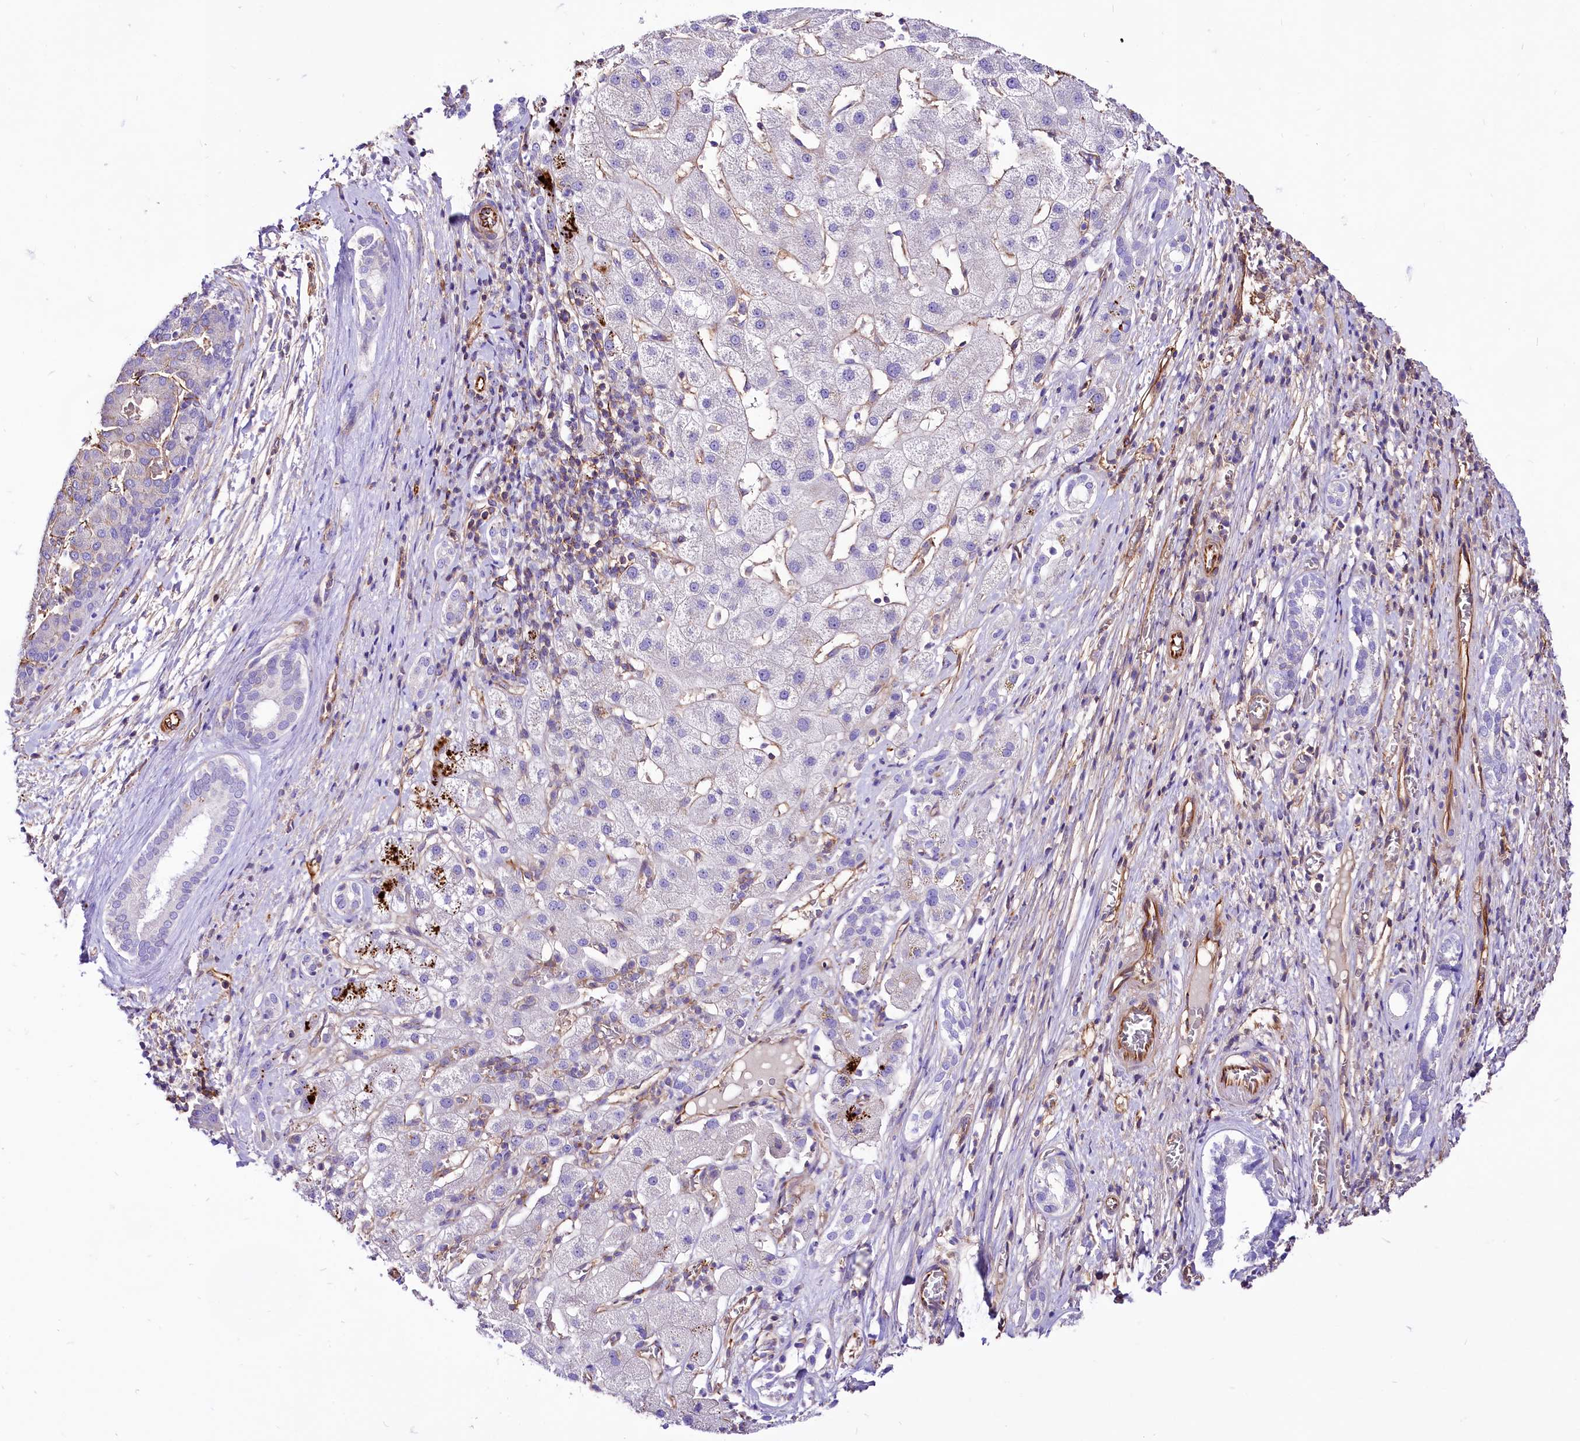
{"staining": {"intensity": "moderate", "quantity": "25%-75%", "location": "cytoplasmic/membranous"}, "tissue": "liver cancer", "cell_type": "Tumor cells", "image_type": "cancer", "snomed": [{"axis": "morphology", "description": "Carcinoma, Hepatocellular, NOS"}, {"axis": "topography", "description": "Liver"}], "caption": "Immunohistochemical staining of human liver cancer (hepatocellular carcinoma) demonstrates medium levels of moderate cytoplasmic/membranous protein expression in approximately 25%-75% of tumor cells. The staining was performed using DAB (3,3'-diaminobenzidine), with brown indicating positive protein expression. Nuclei are stained blue with hematoxylin.", "gene": "CD99", "patient": {"sex": "male", "age": 65}}